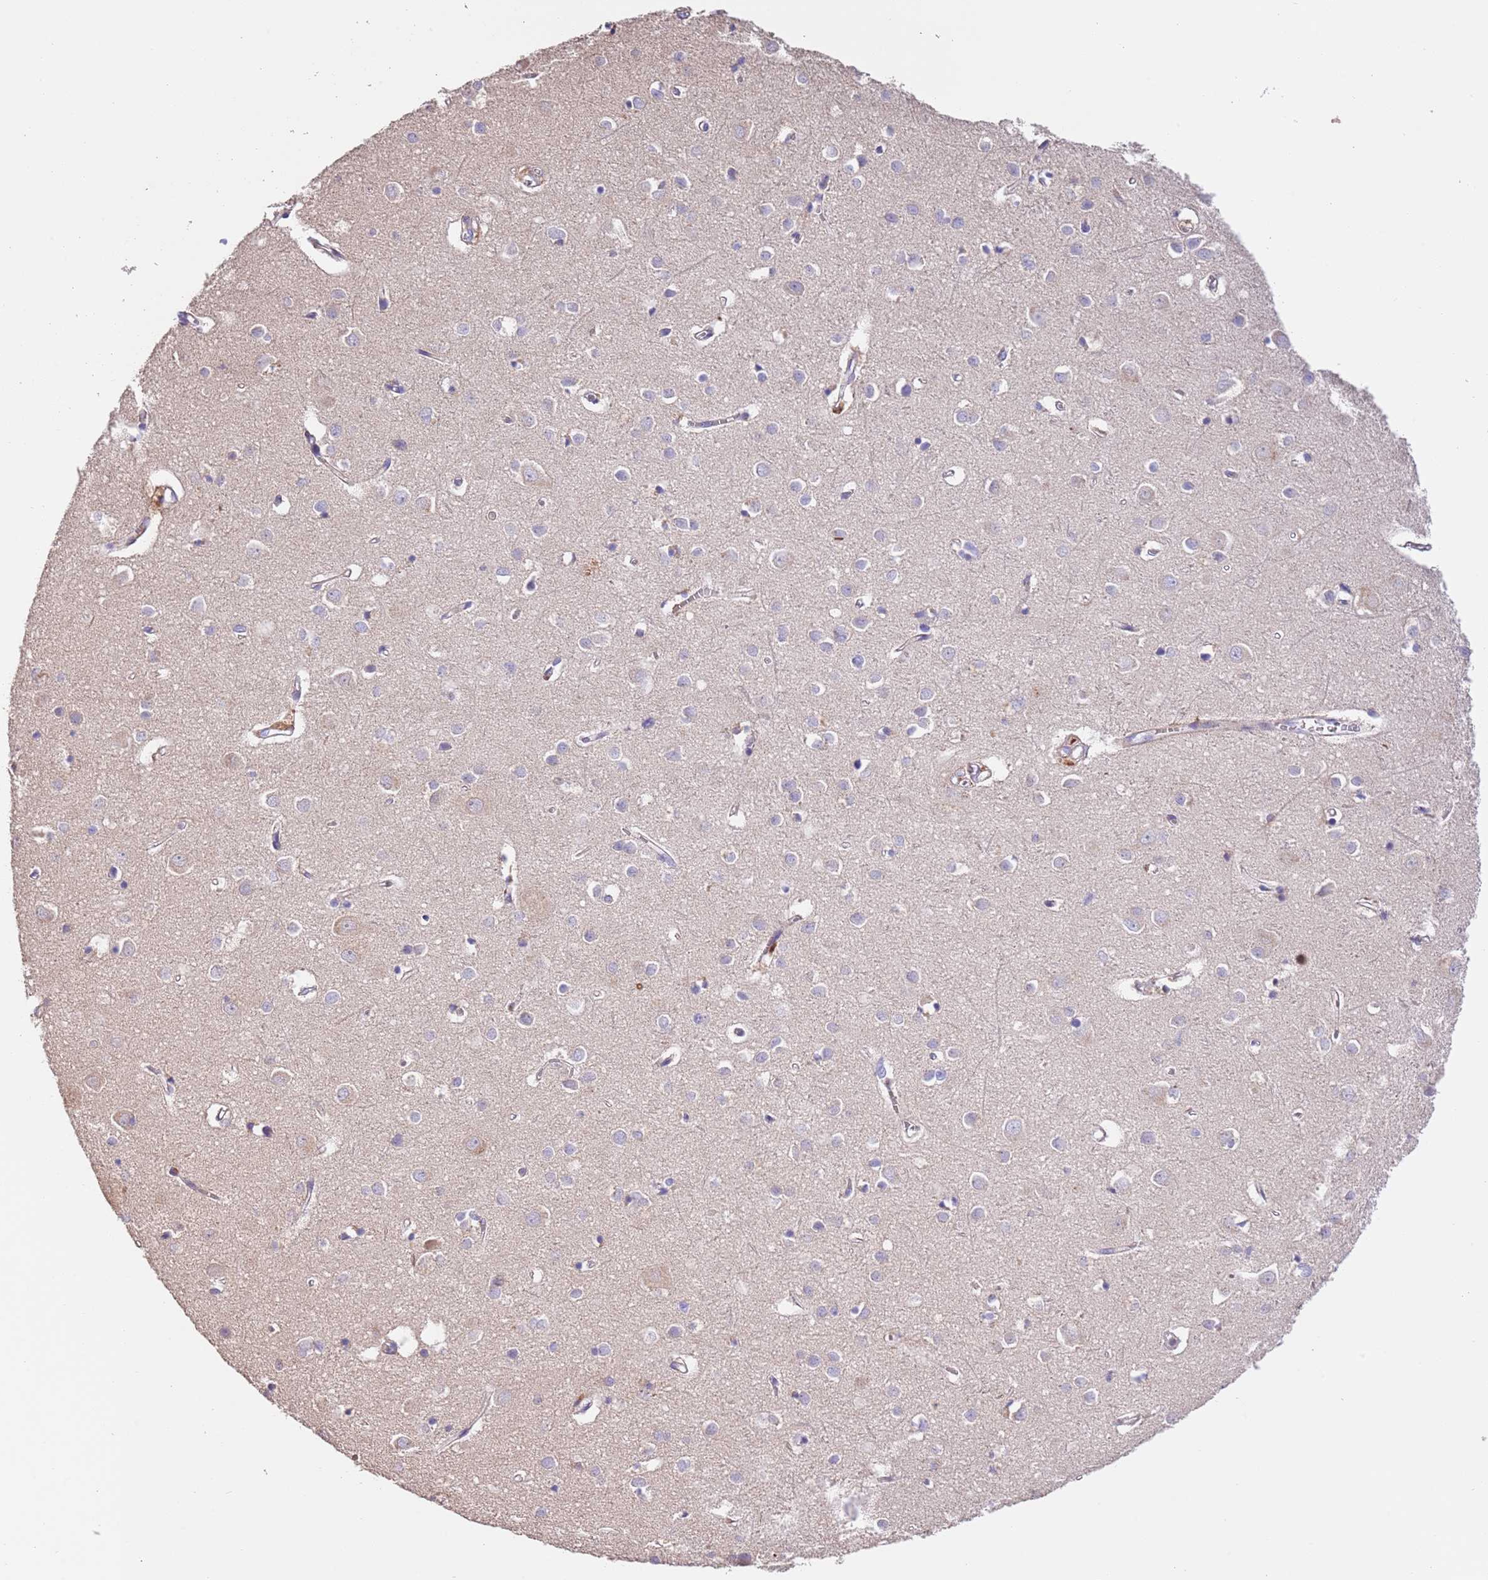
{"staining": {"intensity": "negative", "quantity": "none", "location": "none"}, "tissue": "cerebral cortex", "cell_type": "Endothelial cells", "image_type": "normal", "snomed": [{"axis": "morphology", "description": "Normal tissue, NOS"}, {"axis": "topography", "description": "Cerebral cortex"}], "caption": "Endothelial cells show no significant positivity in unremarkable cerebral cortex.", "gene": "PIGA", "patient": {"sex": "female", "age": 64}}